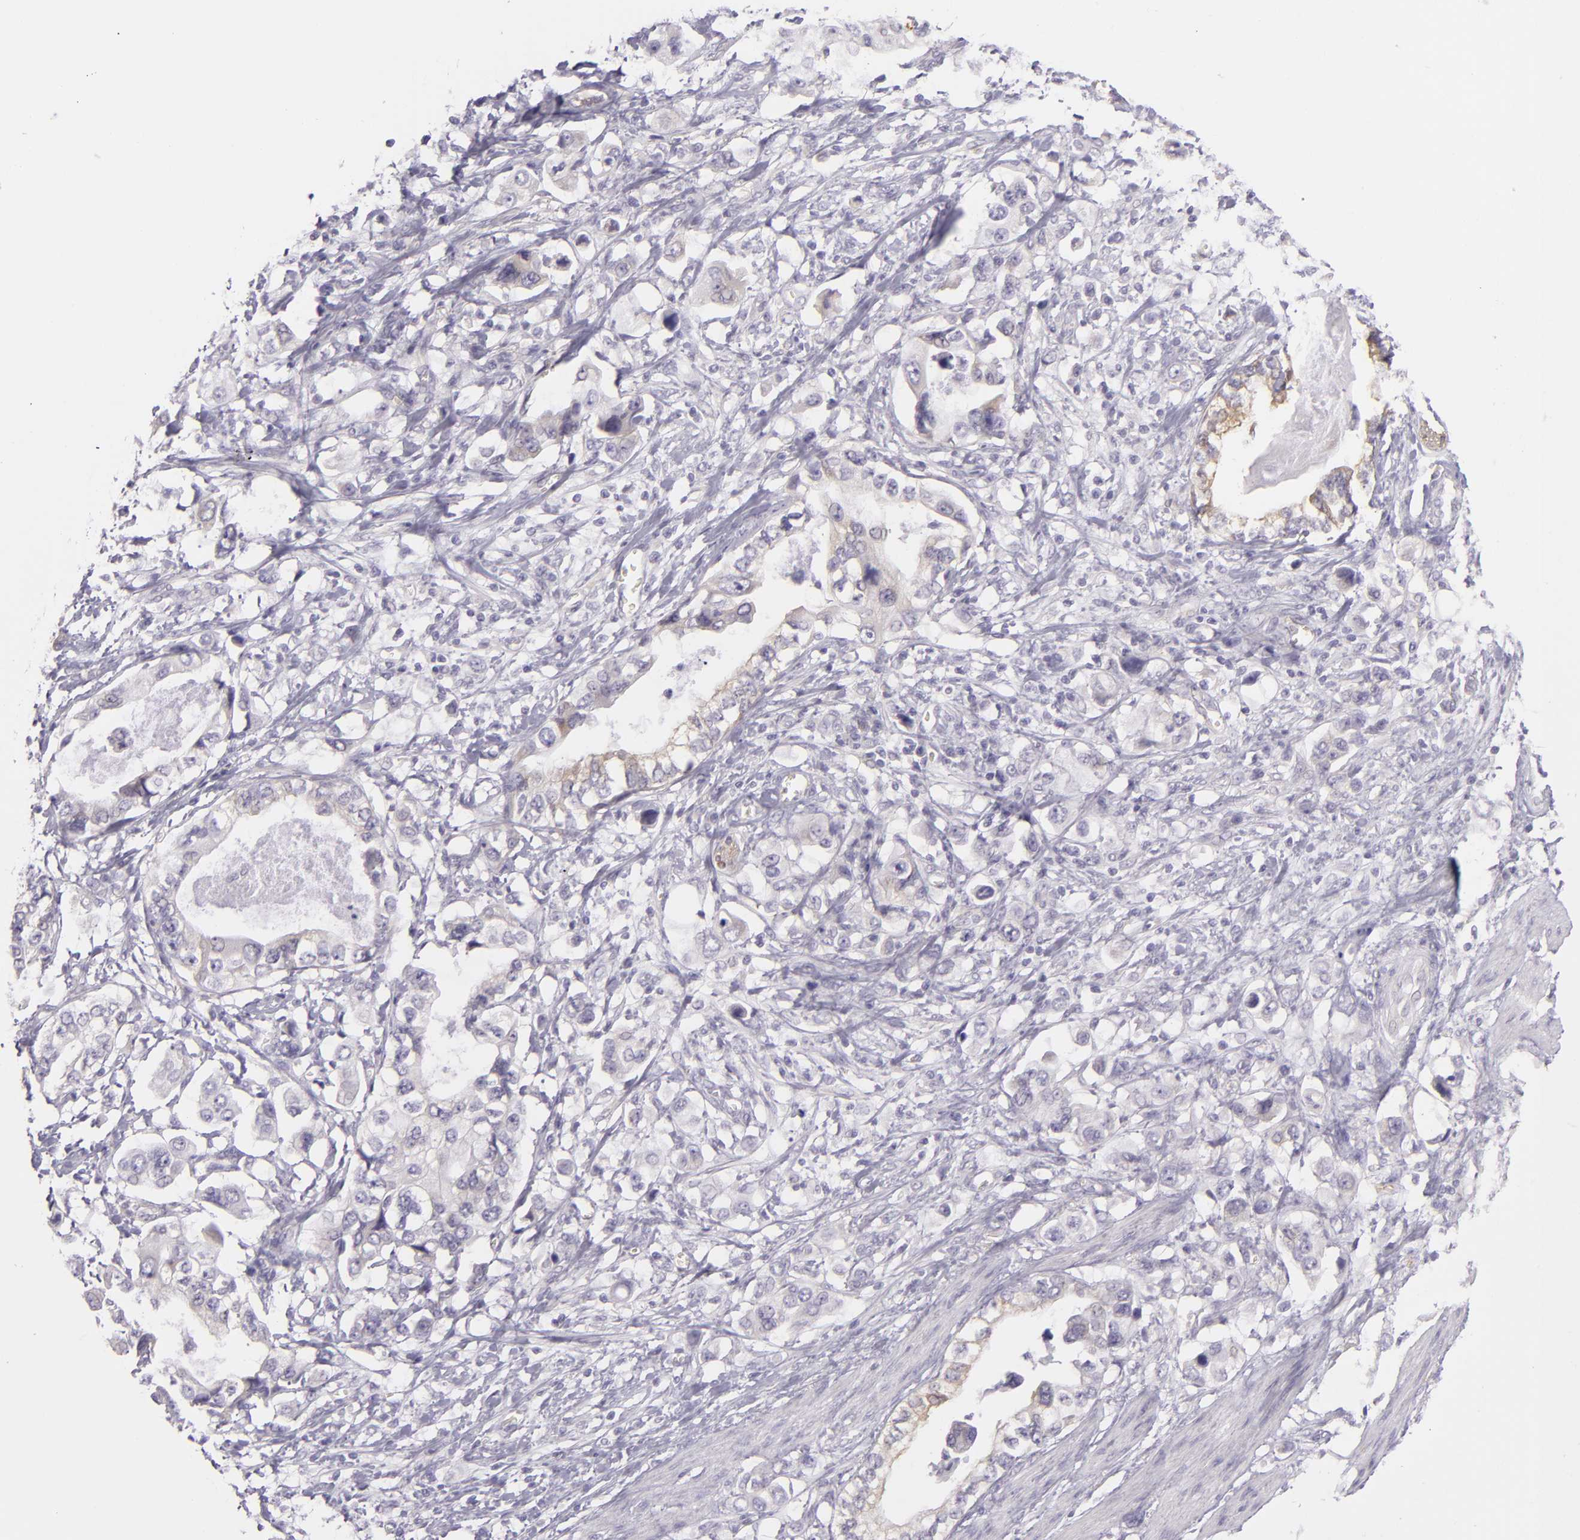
{"staining": {"intensity": "negative", "quantity": "none", "location": "none"}, "tissue": "stomach cancer", "cell_type": "Tumor cells", "image_type": "cancer", "snomed": [{"axis": "morphology", "description": "Adenocarcinoma, NOS"}, {"axis": "topography", "description": "Pancreas"}, {"axis": "topography", "description": "Stomach, upper"}], "caption": "Immunohistochemistry (IHC) photomicrograph of neoplastic tissue: human adenocarcinoma (stomach) stained with DAB (3,3'-diaminobenzidine) exhibits no significant protein expression in tumor cells.", "gene": "ZC3H7B", "patient": {"sex": "male", "age": 77}}